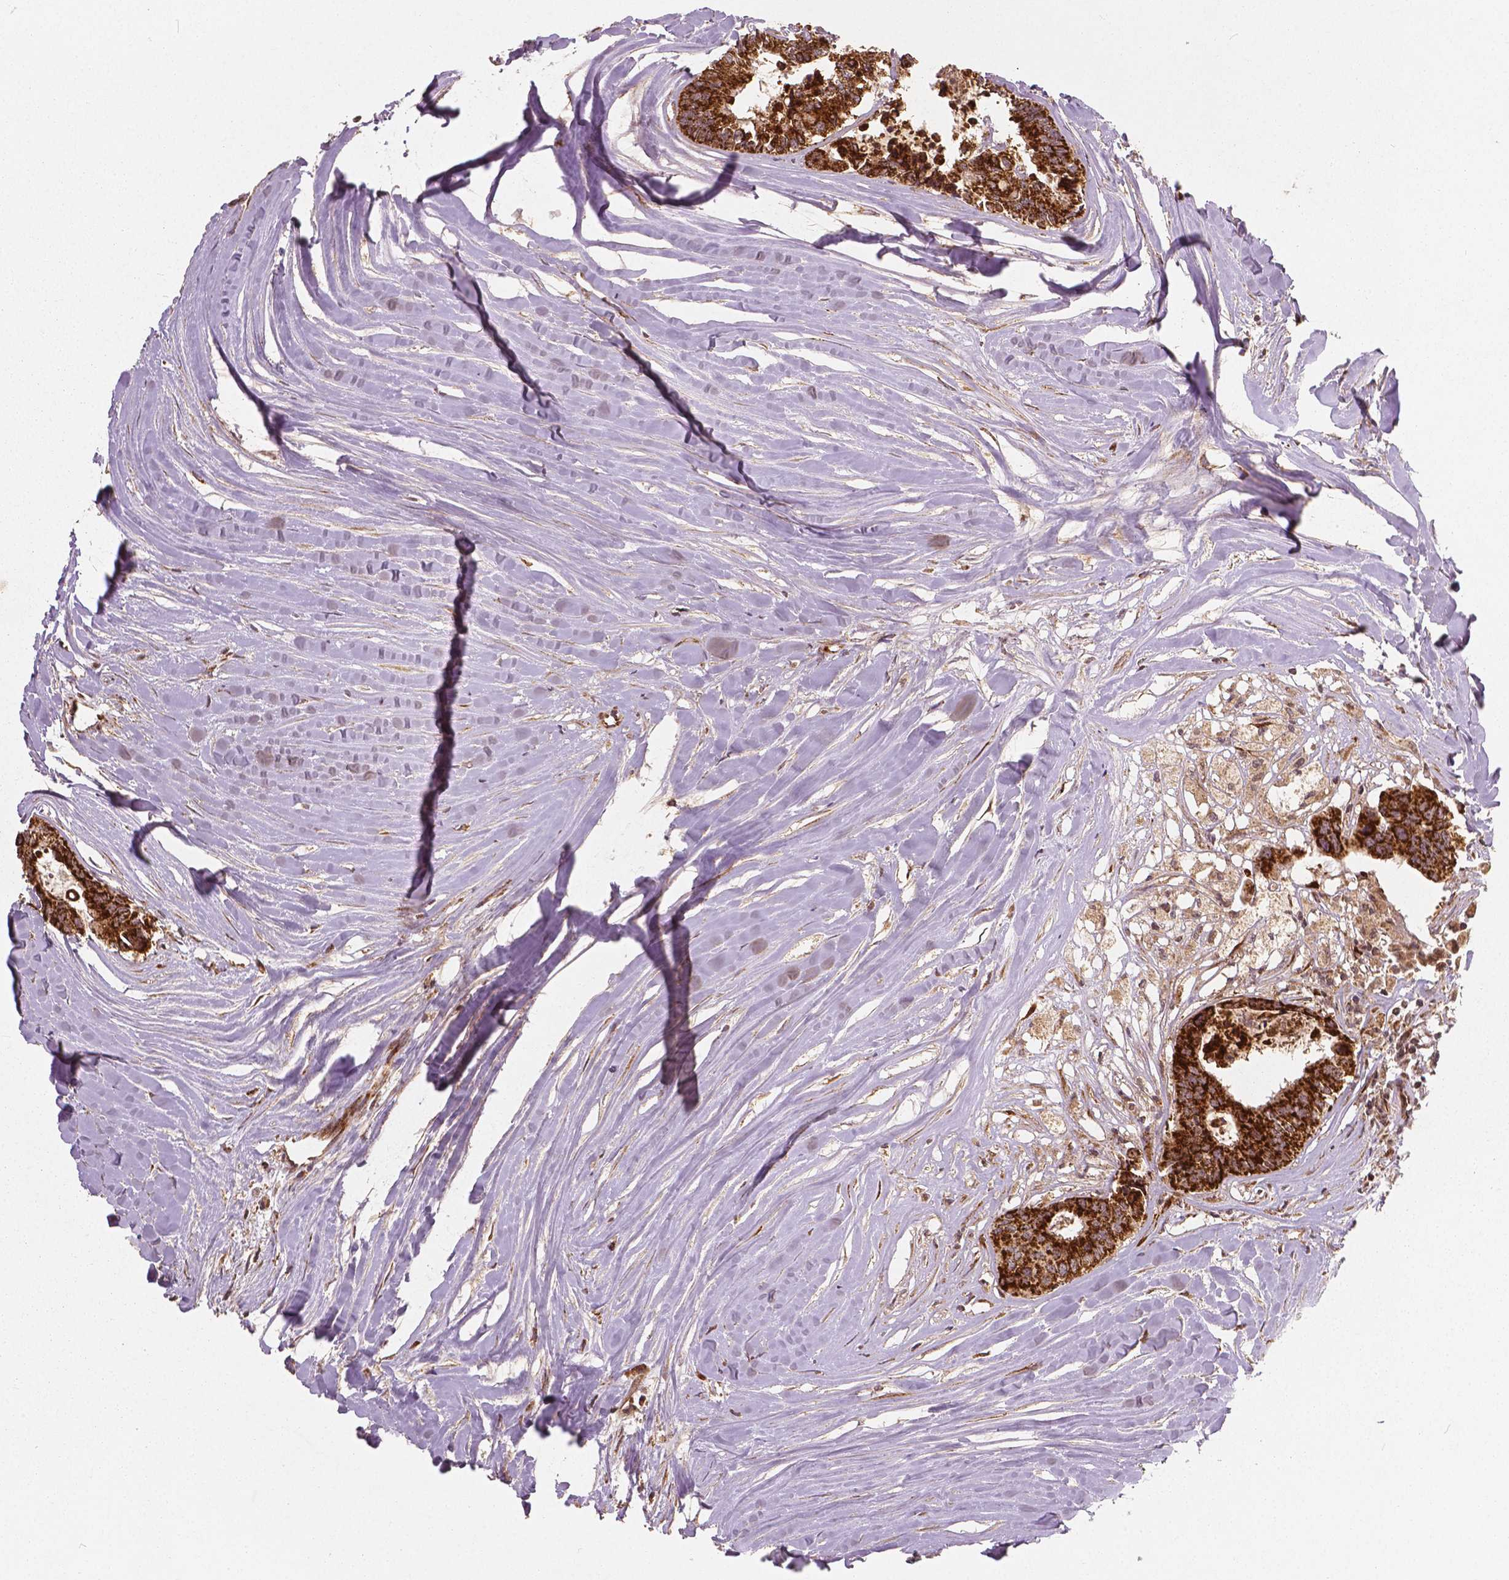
{"staining": {"intensity": "strong", "quantity": ">75%", "location": "cytoplasmic/membranous"}, "tissue": "colorectal cancer", "cell_type": "Tumor cells", "image_type": "cancer", "snomed": [{"axis": "morphology", "description": "Adenocarcinoma, NOS"}, {"axis": "topography", "description": "Colon"}, {"axis": "topography", "description": "Rectum"}], "caption": "Protein positivity by IHC reveals strong cytoplasmic/membranous expression in about >75% of tumor cells in colorectal adenocarcinoma. The protein of interest is stained brown, and the nuclei are stained in blue (DAB (3,3'-diaminobenzidine) IHC with brightfield microscopy, high magnification).", "gene": "PGAM5", "patient": {"sex": "male", "age": 57}}